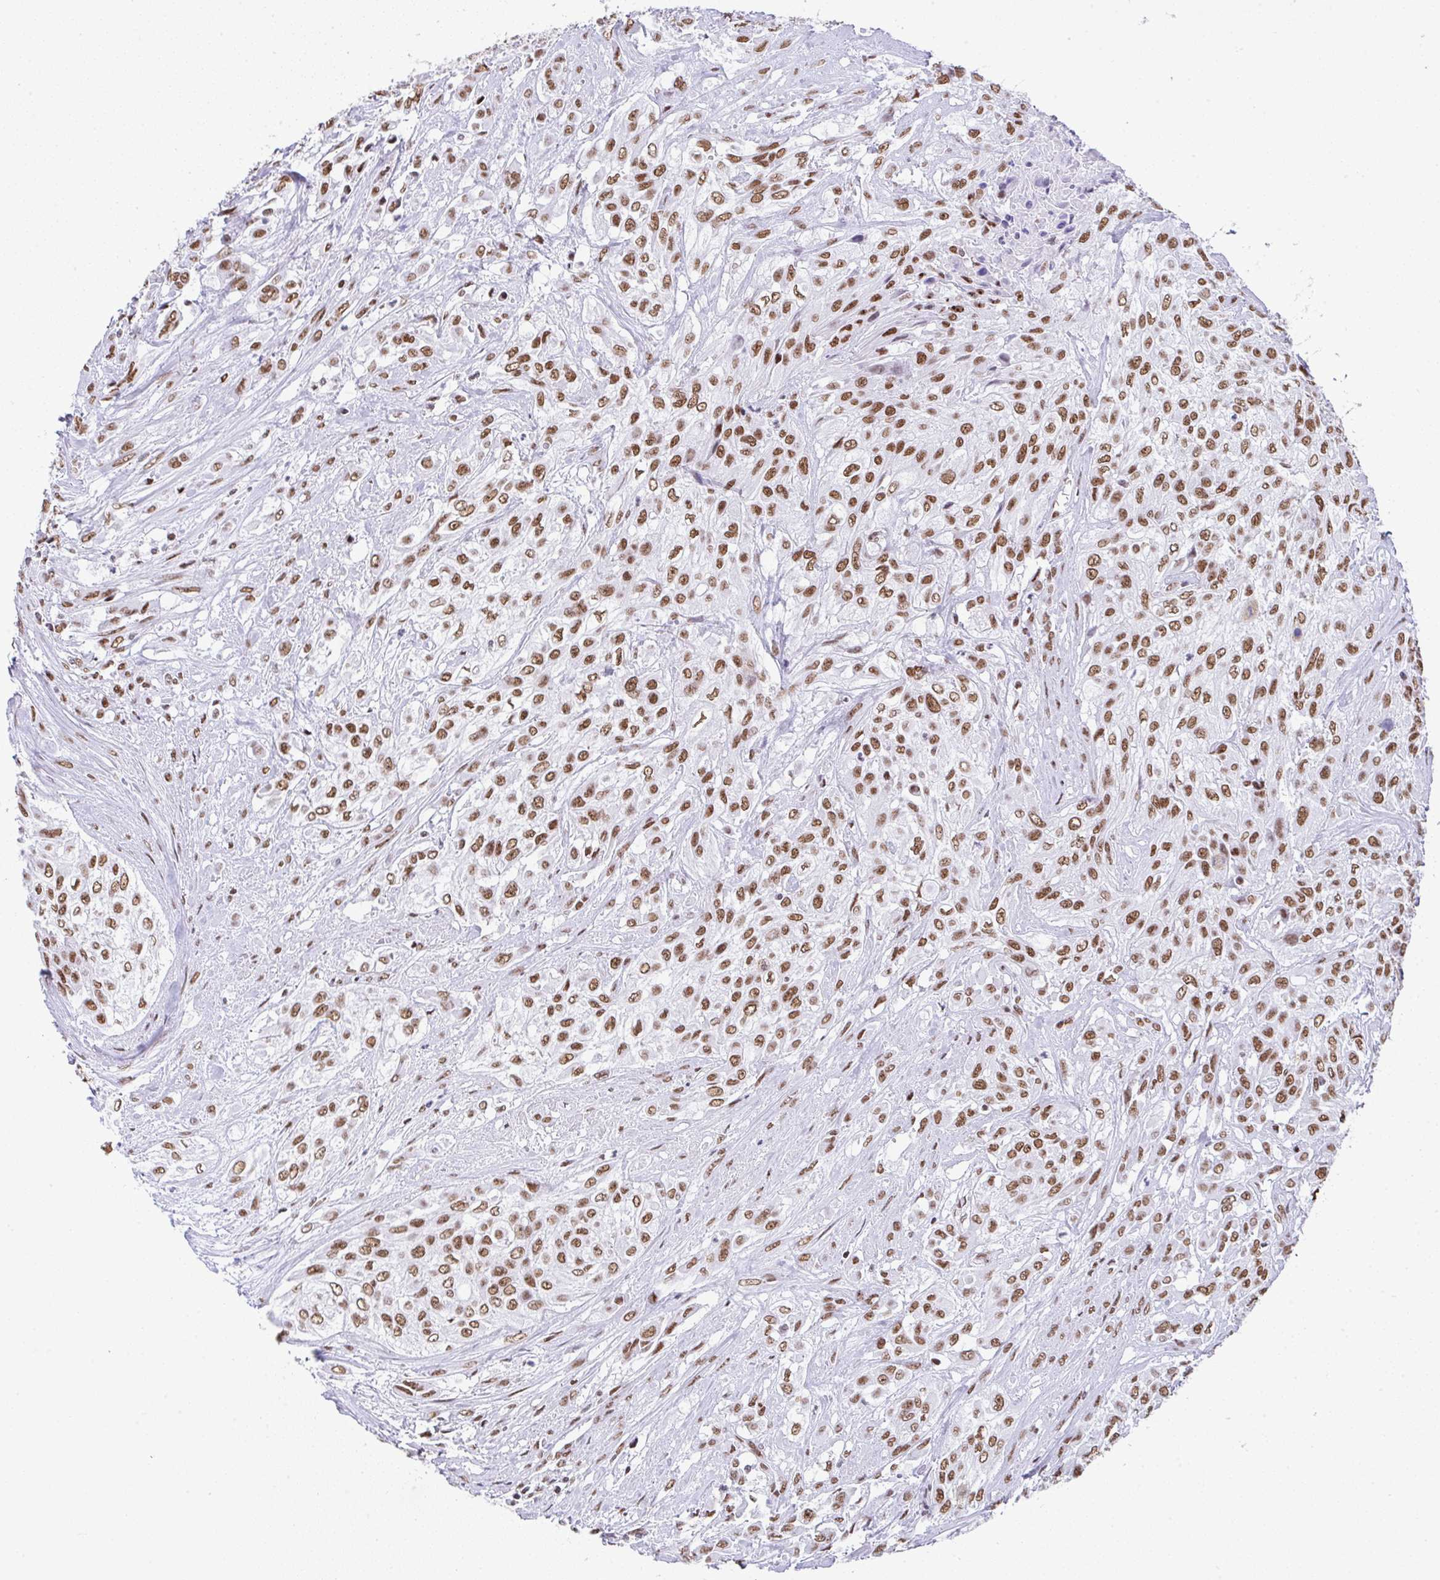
{"staining": {"intensity": "moderate", "quantity": ">75%", "location": "nuclear"}, "tissue": "urothelial cancer", "cell_type": "Tumor cells", "image_type": "cancer", "snomed": [{"axis": "morphology", "description": "Urothelial carcinoma, High grade"}, {"axis": "topography", "description": "Urinary bladder"}], "caption": "Brown immunohistochemical staining in urothelial cancer demonstrates moderate nuclear staining in about >75% of tumor cells. Nuclei are stained in blue.", "gene": "DDX52", "patient": {"sex": "male", "age": 57}}